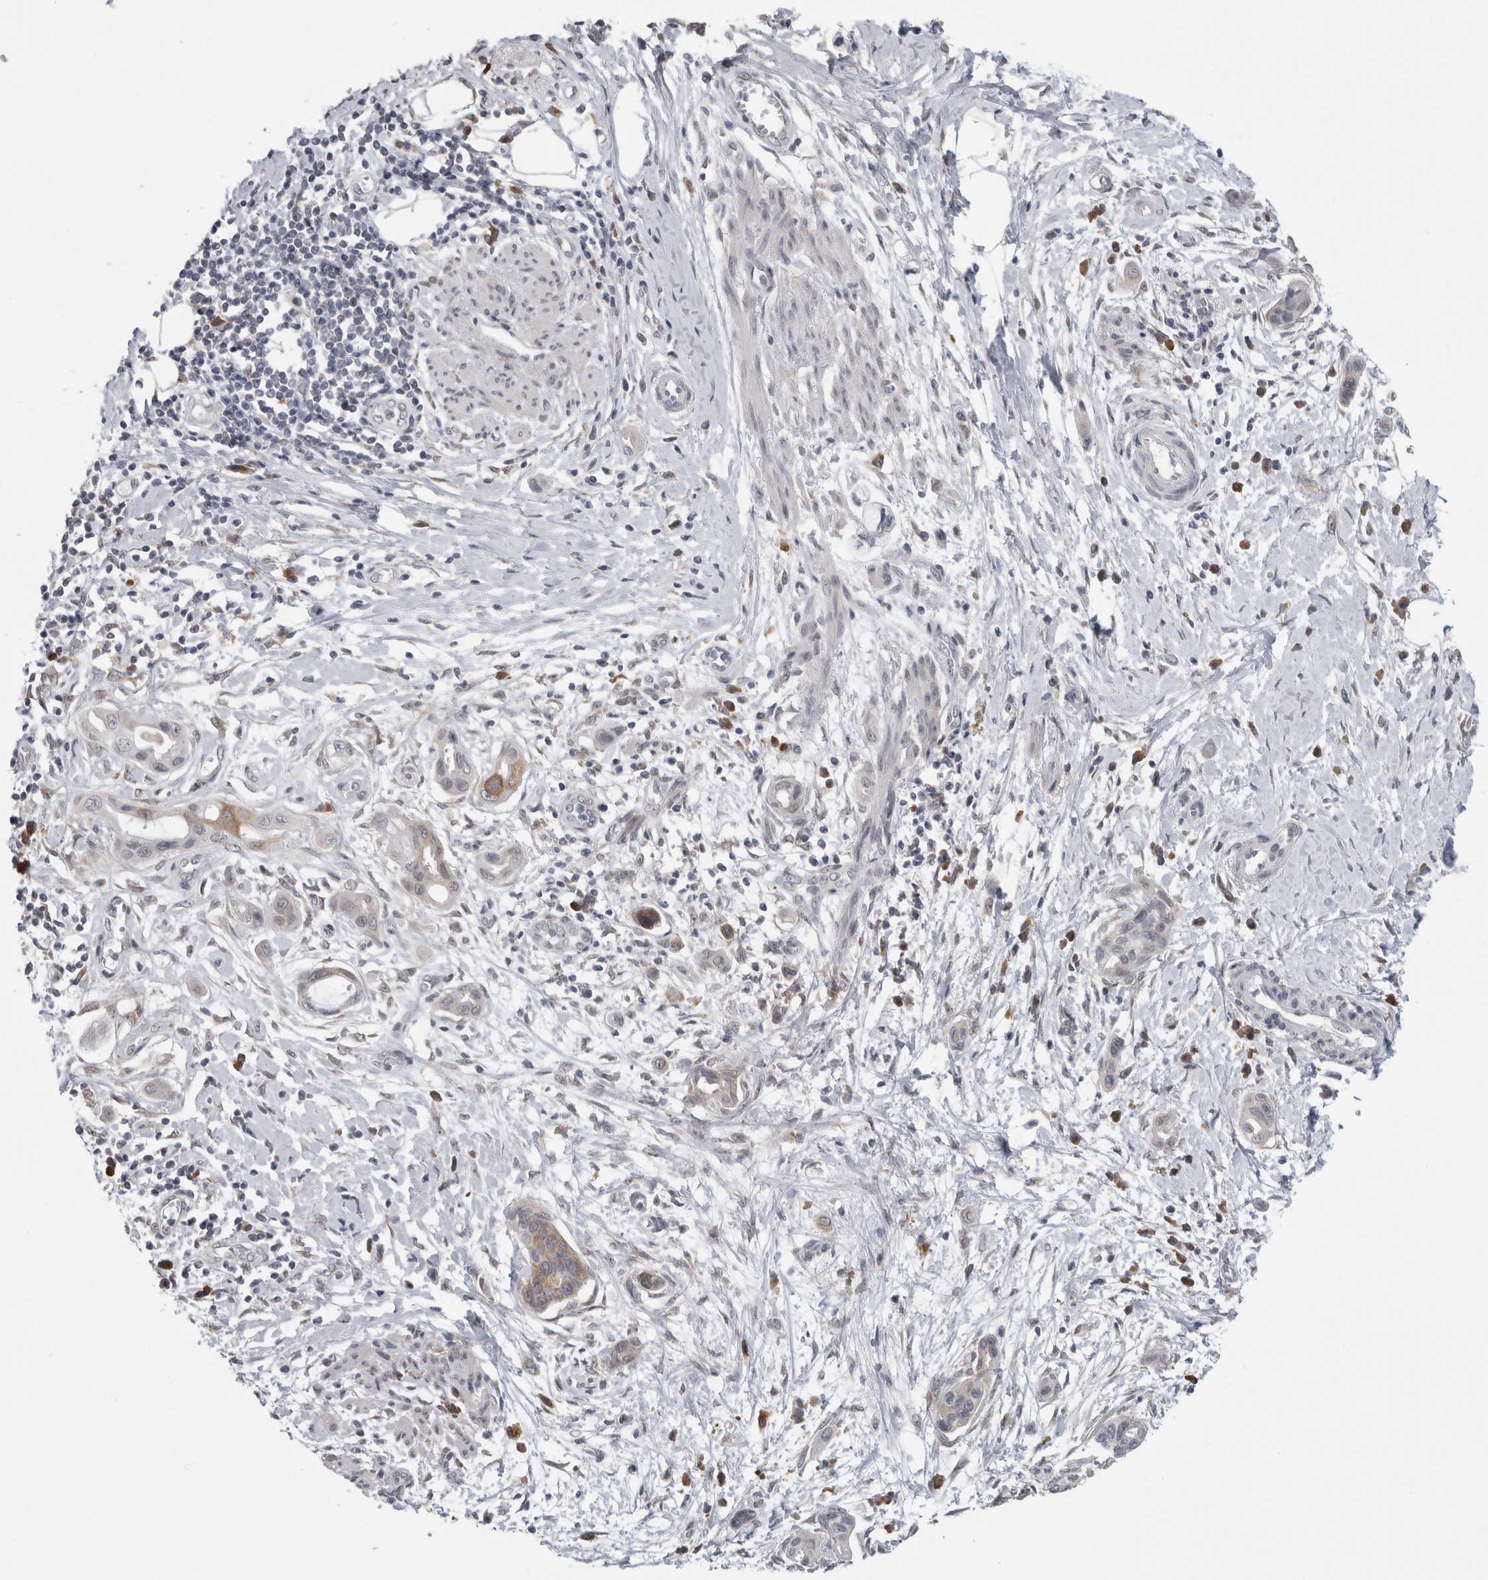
{"staining": {"intensity": "weak", "quantity": "<25%", "location": "cytoplasmic/membranous"}, "tissue": "pancreatic cancer", "cell_type": "Tumor cells", "image_type": "cancer", "snomed": [{"axis": "morphology", "description": "Adenocarcinoma, NOS"}, {"axis": "topography", "description": "Pancreas"}], "caption": "Immunohistochemical staining of pancreatic adenocarcinoma reveals no significant staining in tumor cells.", "gene": "TMEM242", "patient": {"sex": "male", "age": 59}}